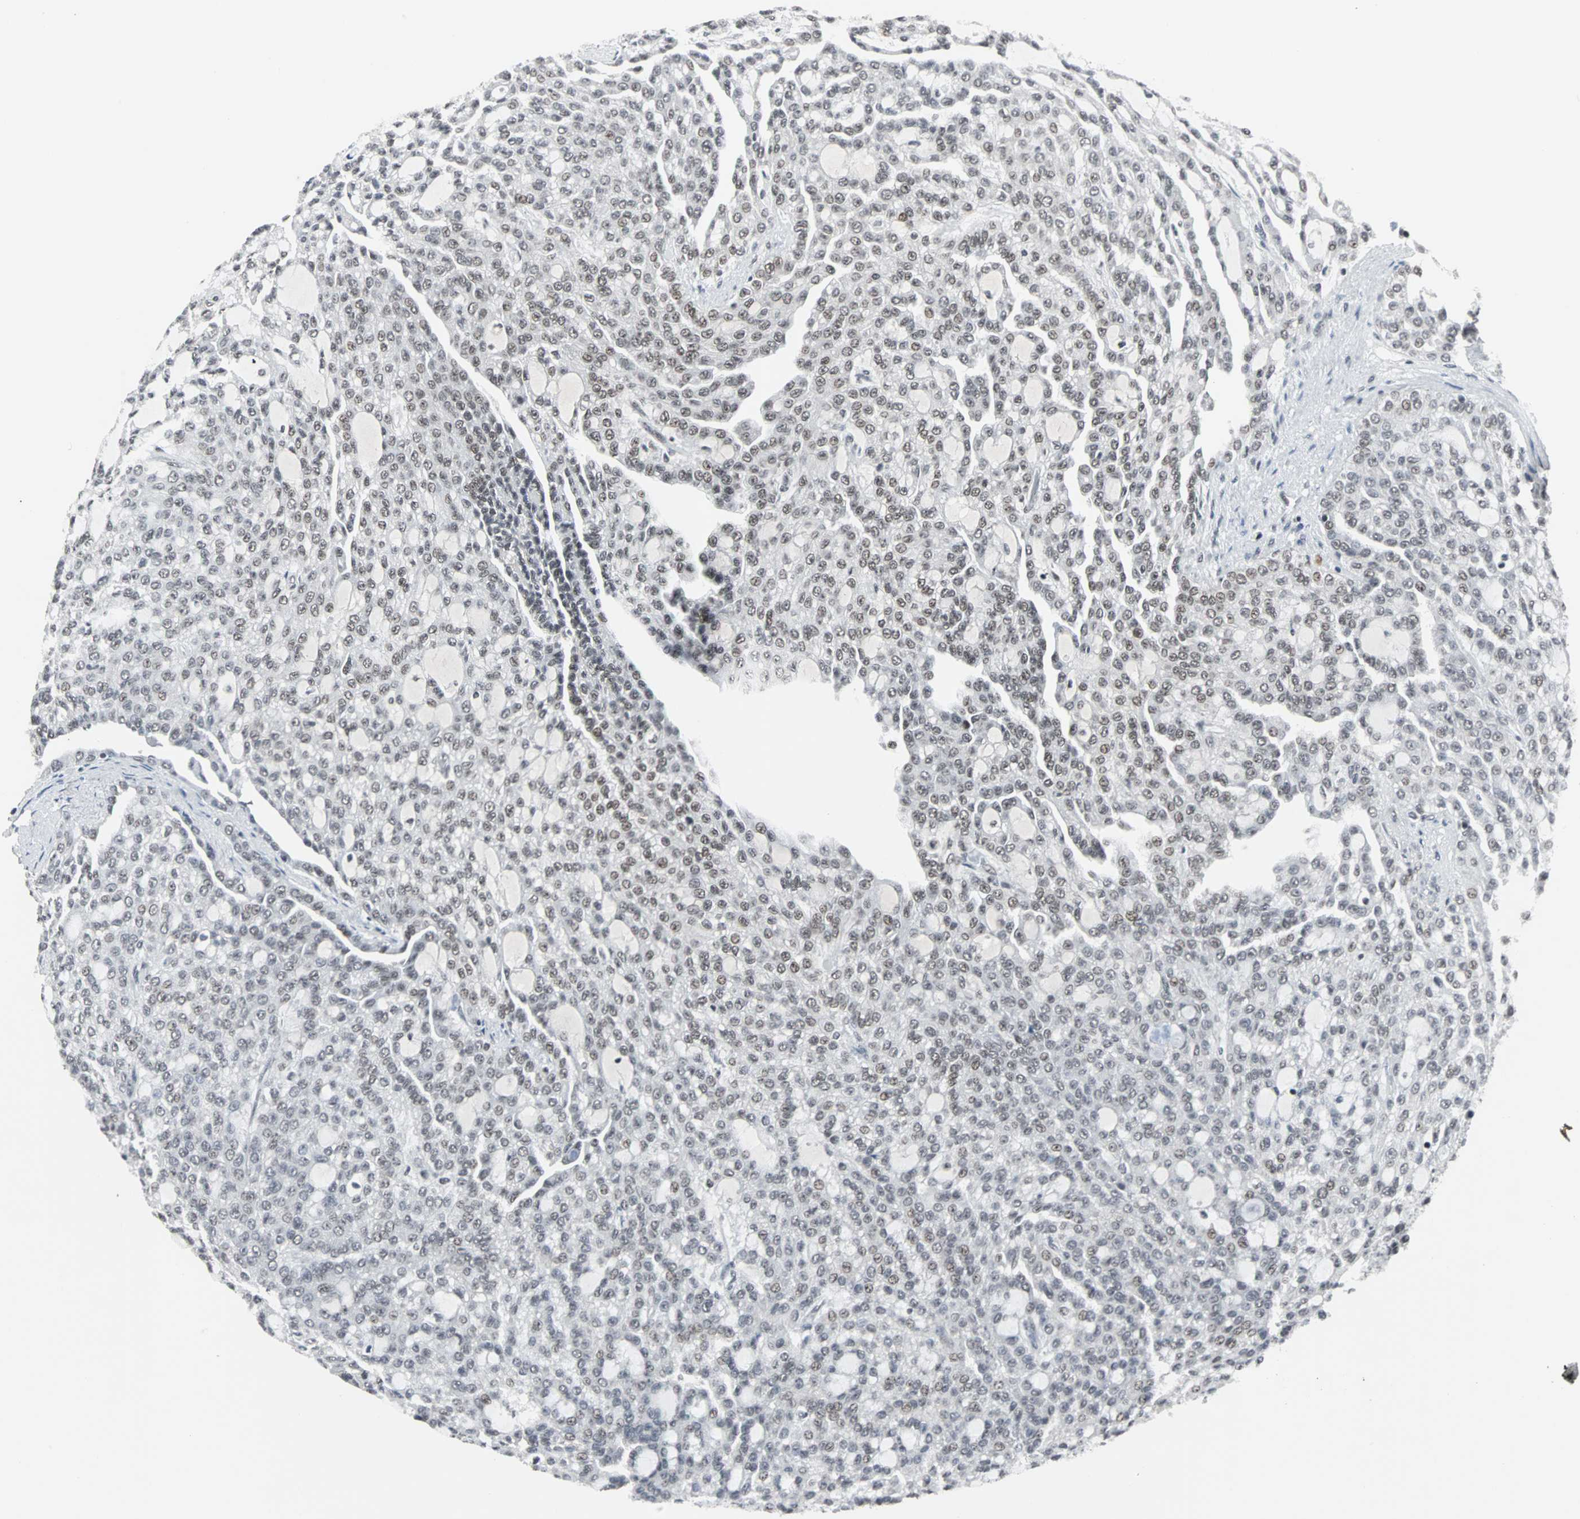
{"staining": {"intensity": "weak", "quantity": "25%-75%", "location": "nuclear"}, "tissue": "renal cancer", "cell_type": "Tumor cells", "image_type": "cancer", "snomed": [{"axis": "morphology", "description": "Adenocarcinoma, NOS"}, {"axis": "topography", "description": "Kidney"}], "caption": "The immunohistochemical stain highlights weak nuclear positivity in tumor cells of renal cancer tissue.", "gene": "PNKP", "patient": {"sex": "male", "age": 63}}